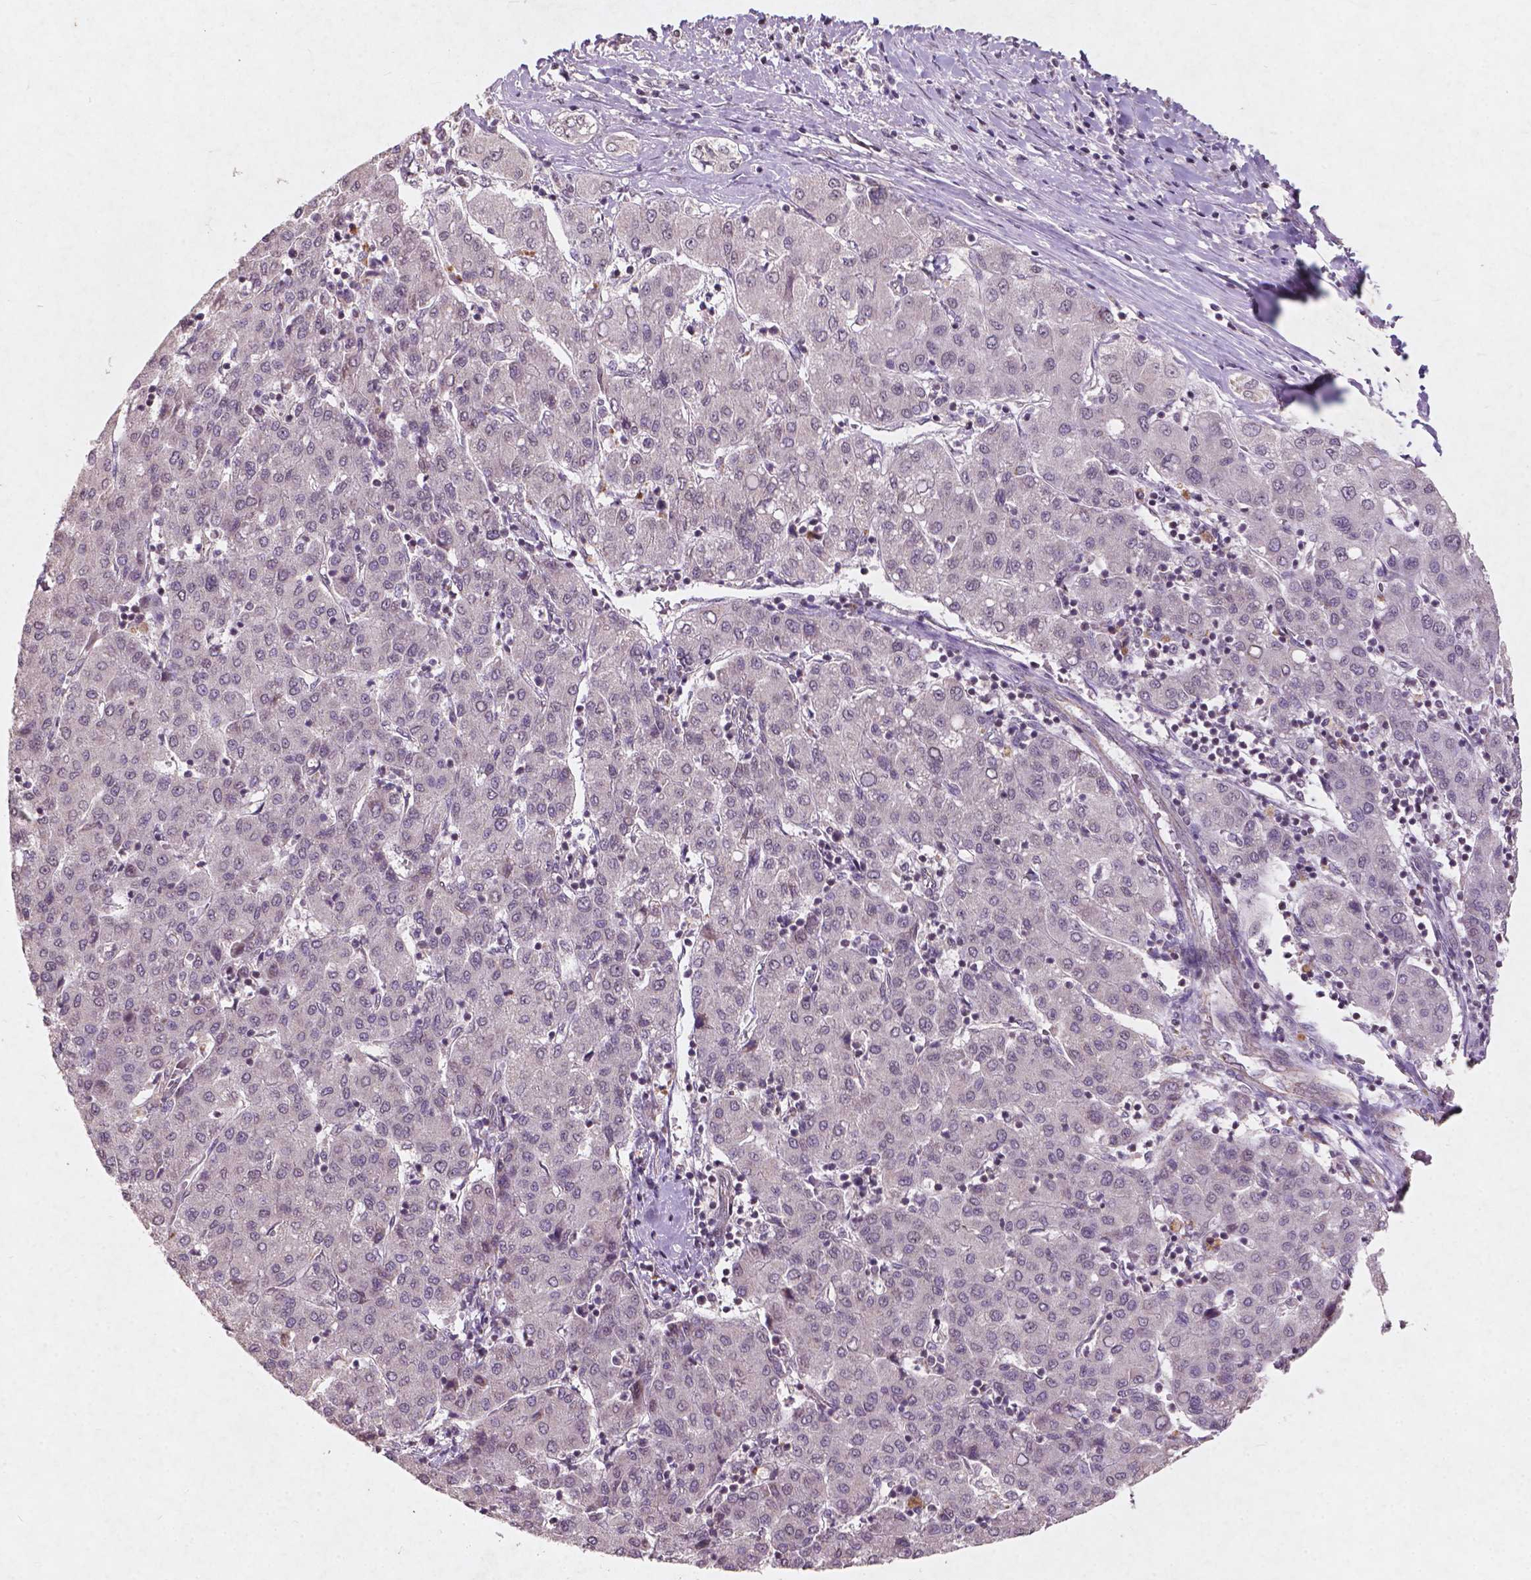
{"staining": {"intensity": "negative", "quantity": "none", "location": "none"}, "tissue": "liver cancer", "cell_type": "Tumor cells", "image_type": "cancer", "snomed": [{"axis": "morphology", "description": "Carcinoma, Hepatocellular, NOS"}, {"axis": "topography", "description": "Liver"}], "caption": "Tumor cells are negative for protein expression in human hepatocellular carcinoma (liver). The staining was performed using DAB to visualize the protein expression in brown, while the nuclei were stained in blue with hematoxylin (Magnification: 20x).", "gene": "SMAD2", "patient": {"sex": "male", "age": 65}}